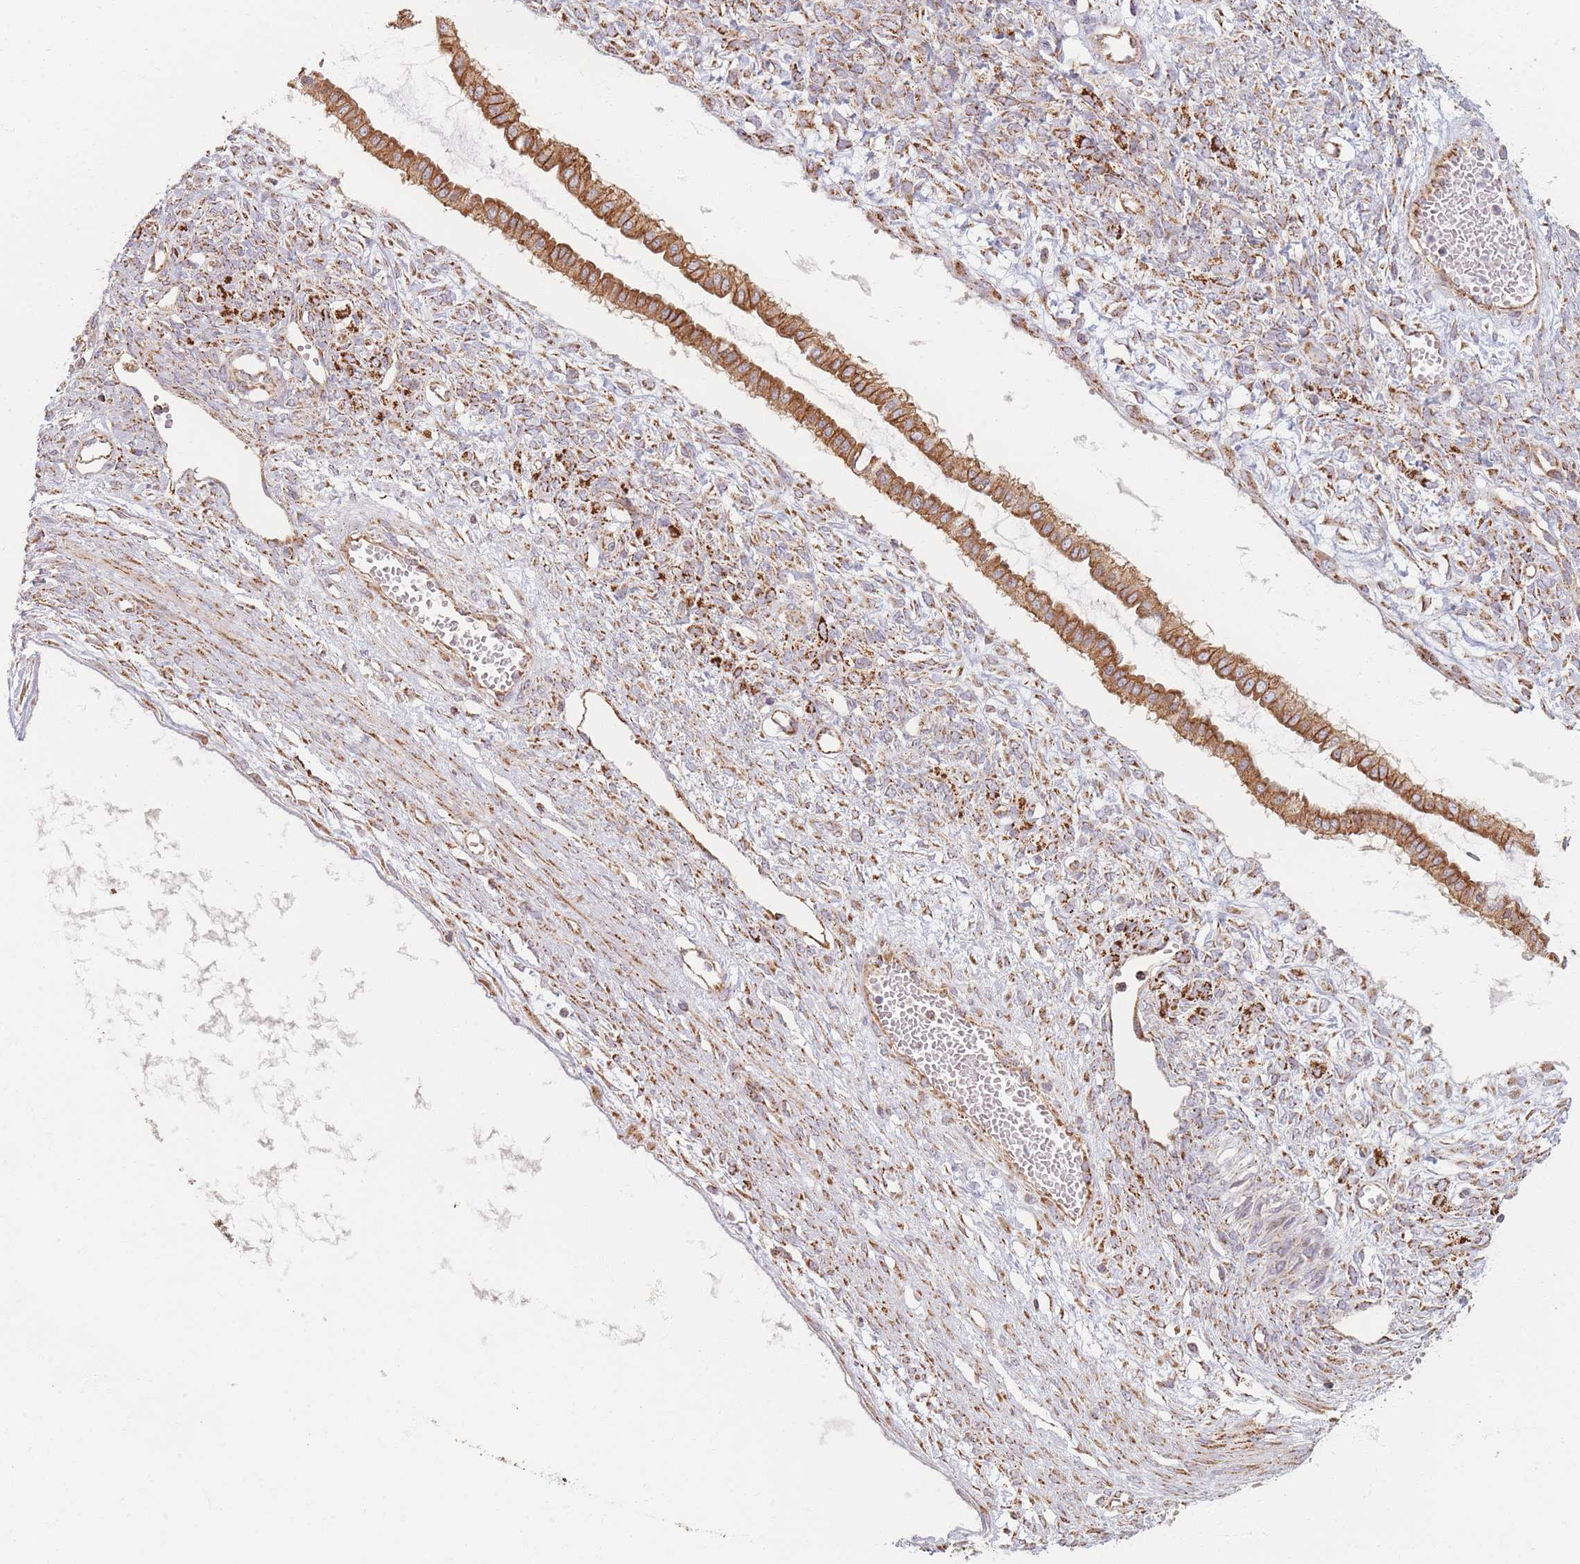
{"staining": {"intensity": "moderate", "quantity": ">75%", "location": "cytoplasmic/membranous"}, "tissue": "ovarian cancer", "cell_type": "Tumor cells", "image_type": "cancer", "snomed": [{"axis": "morphology", "description": "Cystadenocarcinoma, mucinous, NOS"}, {"axis": "topography", "description": "Ovary"}], "caption": "An immunohistochemistry micrograph of neoplastic tissue is shown. Protein staining in brown shows moderate cytoplasmic/membranous positivity in ovarian cancer (mucinous cystadenocarcinoma) within tumor cells. Ihc stains the protein in brown and the nuclei are stained blue.", "gene": "ESRP2", "patient": {"sex": "female", "age": 73}}